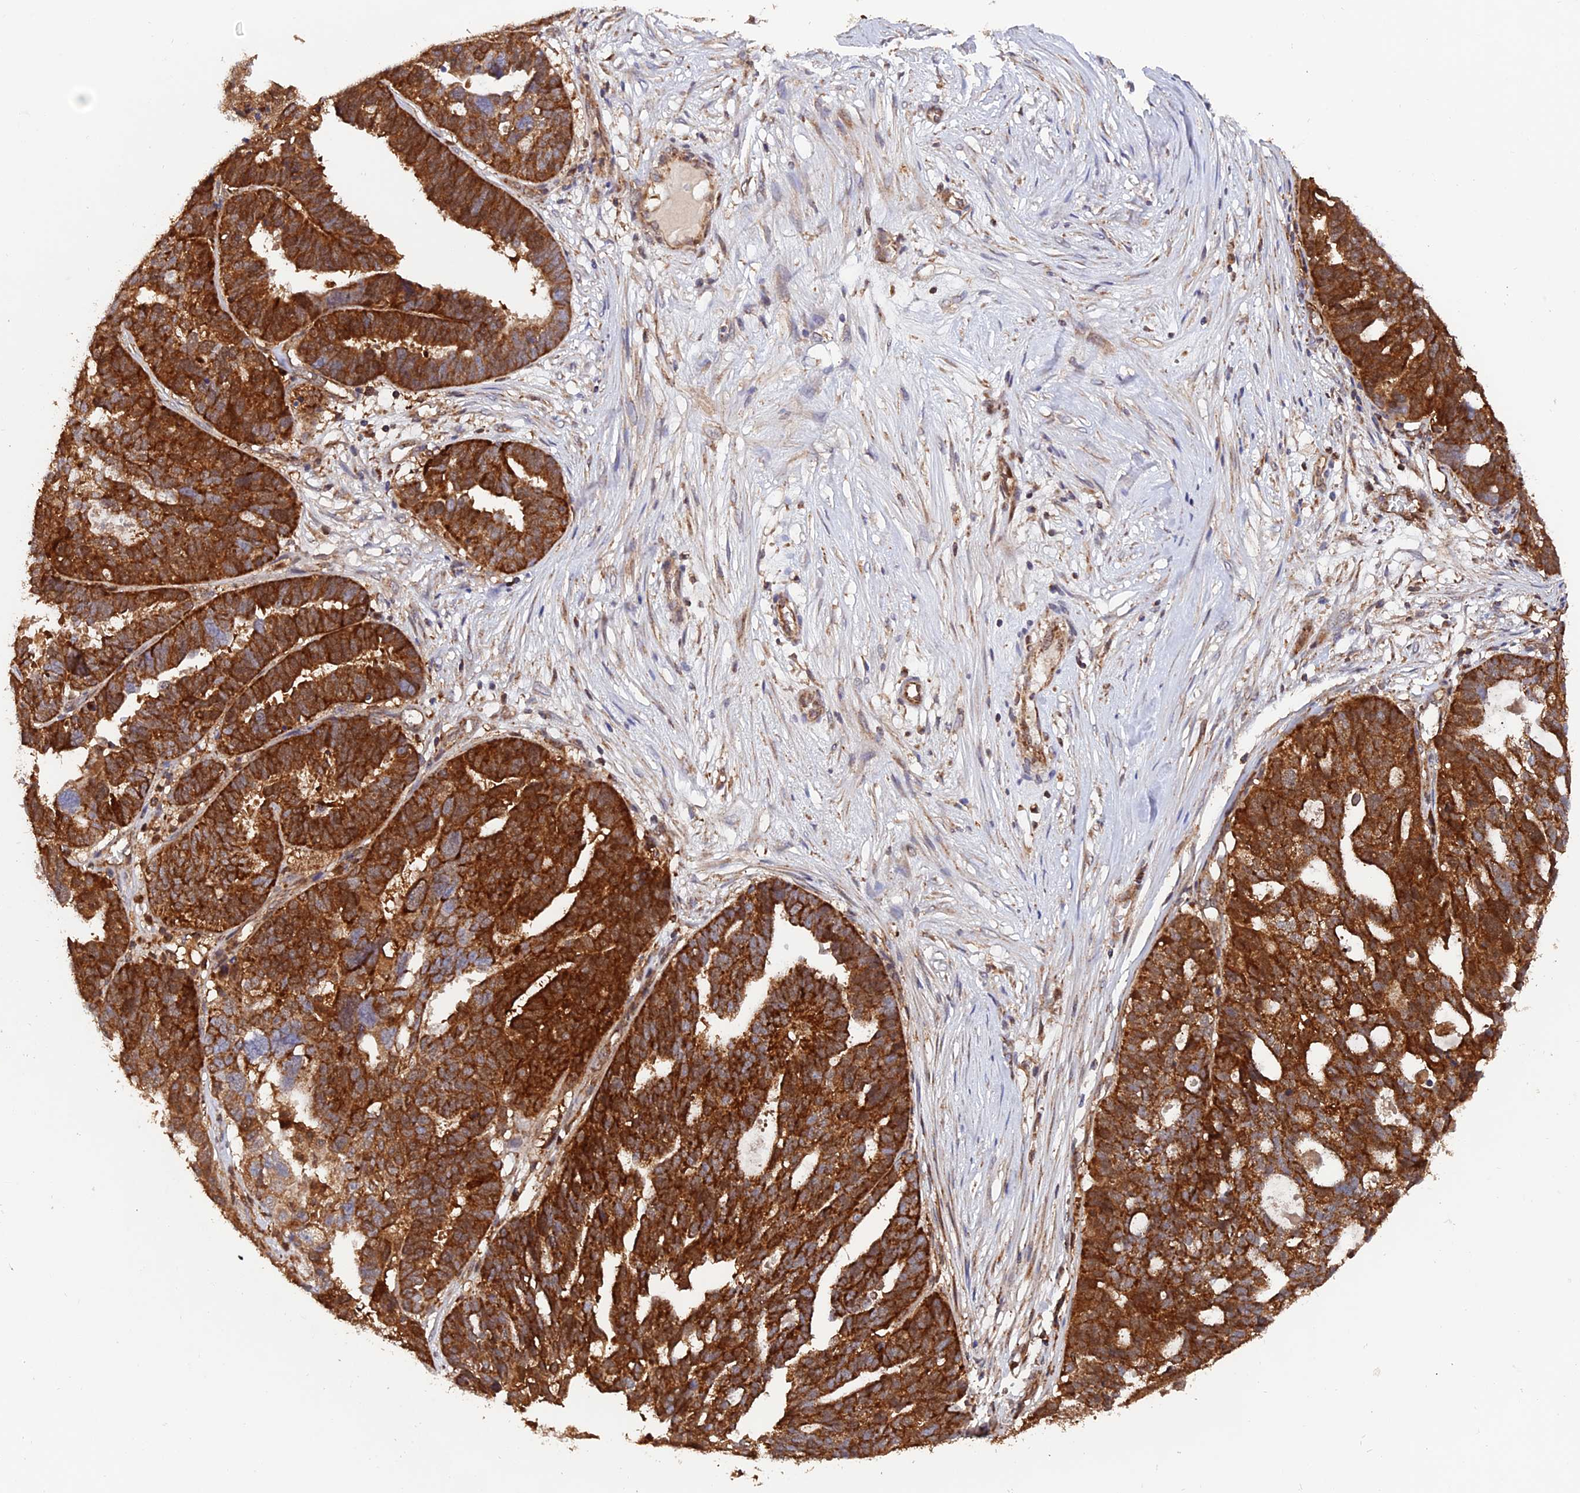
{"staining": {"intensity": "strong", "quantity": ">75%", "location": "cytoplasmic/membranous"}, "tissue": "ovarian cancer", "cell_type": "Tumor cells", "image_type": "cancer", "snomed": [{"axis": "morphology", "description": "Cystadenocarcinoma, serous, NOS"}, {"axis": "topography", "description": "Ovary"}], "caption": "IHC image of human serous cystadenocarcinoma (ovarian) stained for a protein (brown), which reveals high levels of strong cytoplasmic/membranous expression in approximately >75% of tumor cells.", "gene": "DTYMK", "patient": {"sex": "female", "age": 59}}